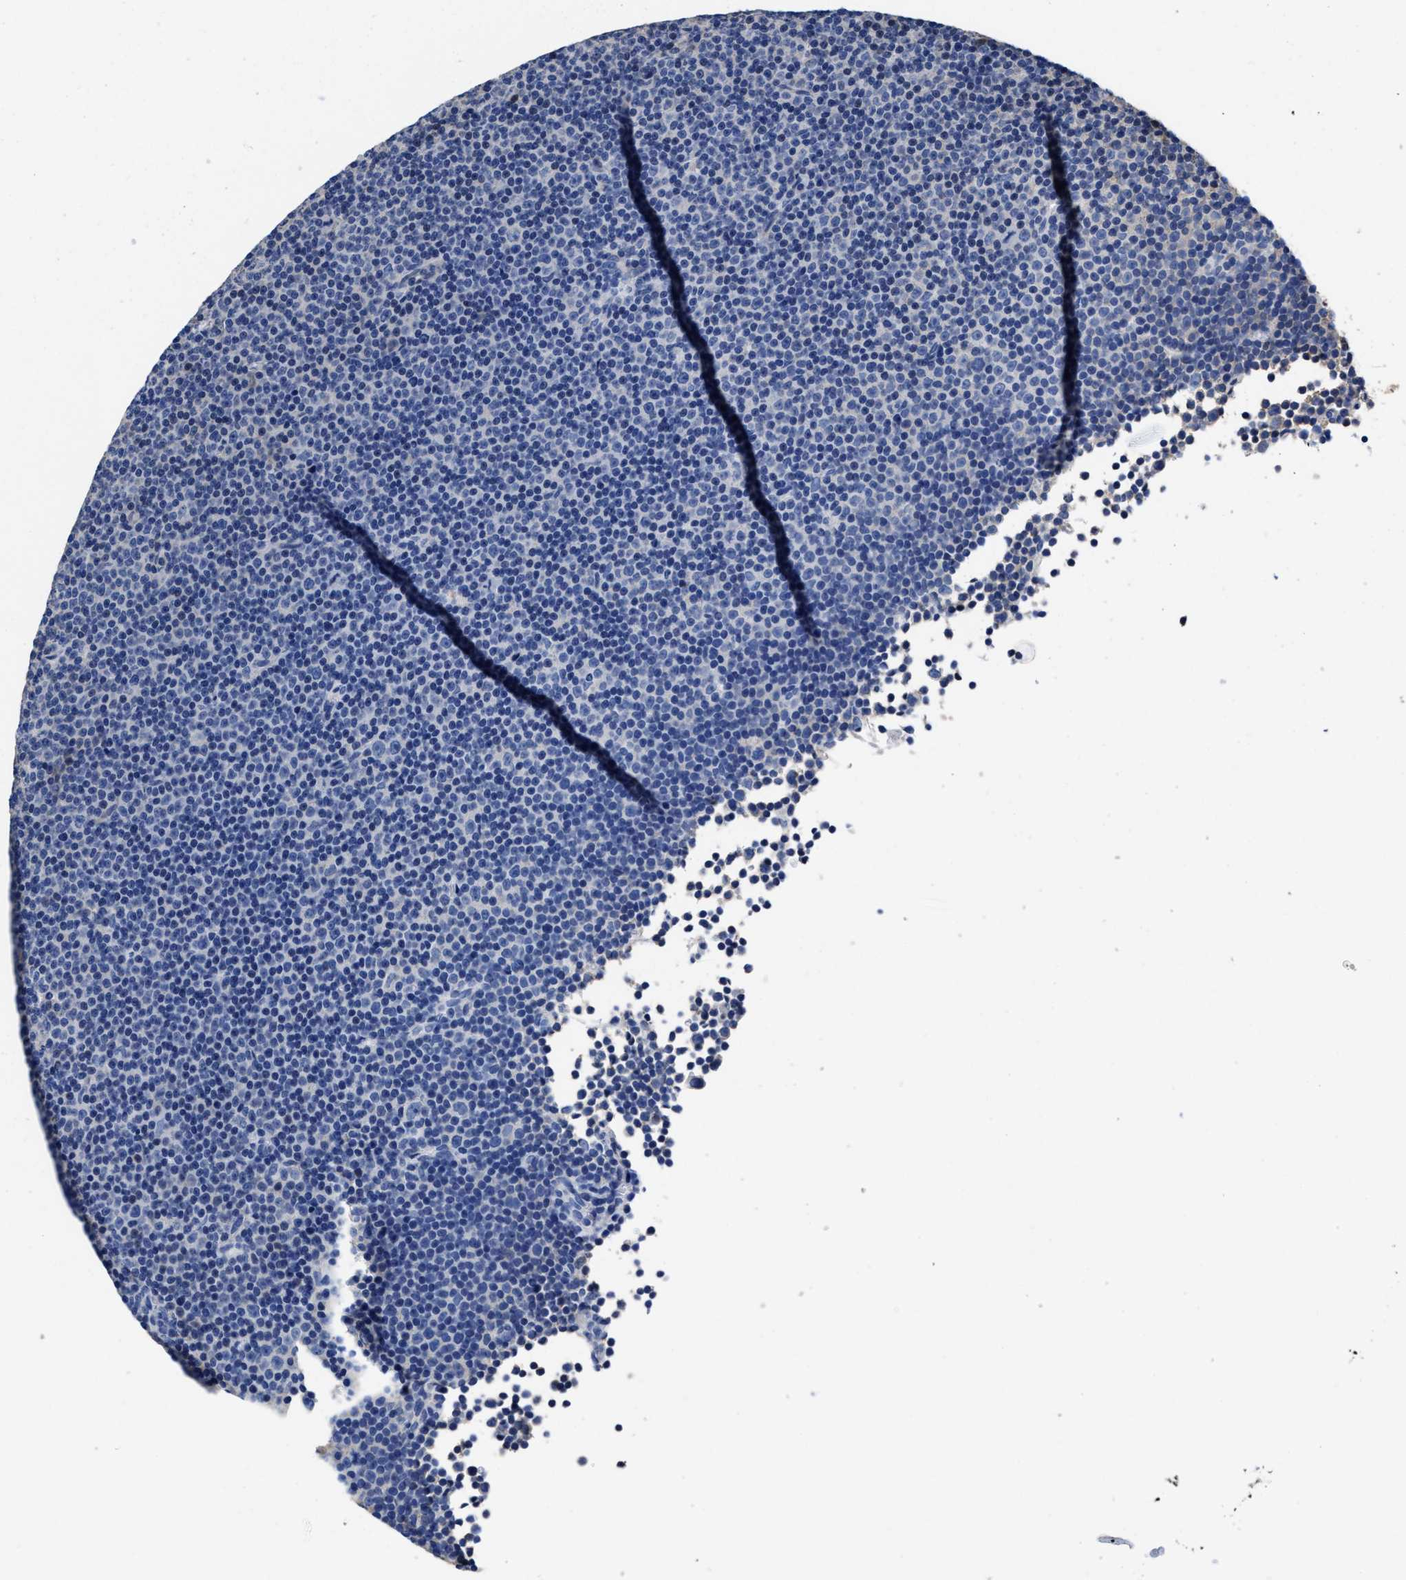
{"staining": {"intensity": "negative", "quantity": "none", "location": "none"}, "tissue": "lymphoma", "cell_type": "Tumor cells", "image_type": "cancer", "snomed": [{"axis": "morphology", "description": "Malignant lymphoma, non-Hodgkin's type, Low grade"}, {"axis": "topography", "description": "Lymph node"}], "caption": "Immunohistochemical staining of malignant lymphoma, non-Hodgkin's type (low-grade) reveals no significant expression in tumor cells.", "gene": "HOOK1", "patient": {"sex": "female", "age": 67}}